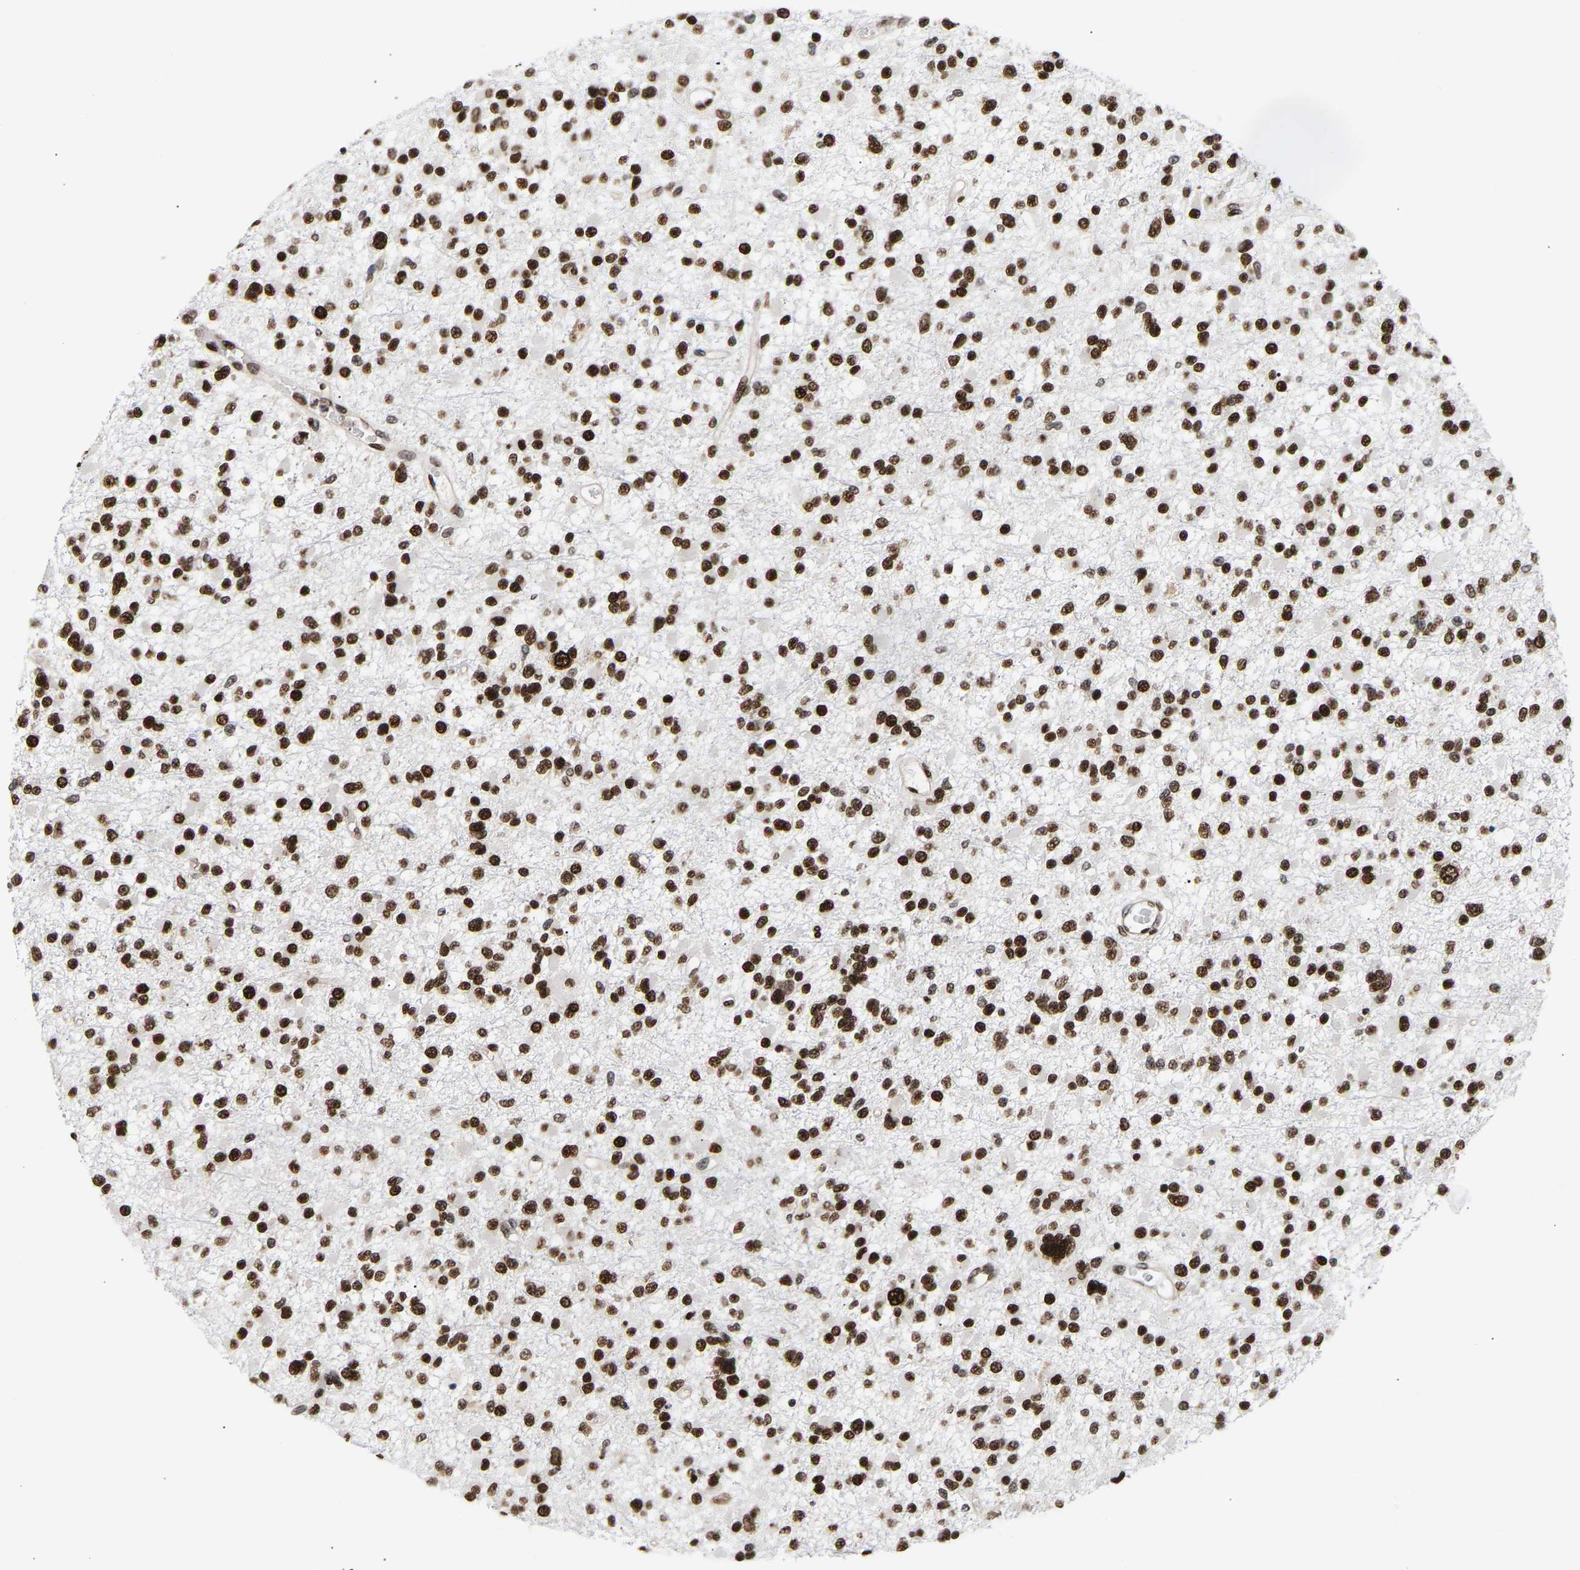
{"staining": {"intensity": "strong", "quantity": ">75%", "location": "nuclear"}, "tissue": "glioma", "cell_type": "Tumor cells", "image_type": "cancer", "snomed": [{"axis": "morphology", "description": "Glioma, malignant, Low grade"}, {"axis": "topography", "description": "Brain"}], "caption": "Protein expression analysis of human malignant glioma (low-grade) reveals strong nuclear staining in about >75% of tumor cells. (brown staining indicates protein expression, while blue staining denotes nuclei).", "gene": "PSIP1", "patient": {"sex": "female", "age": 22}}